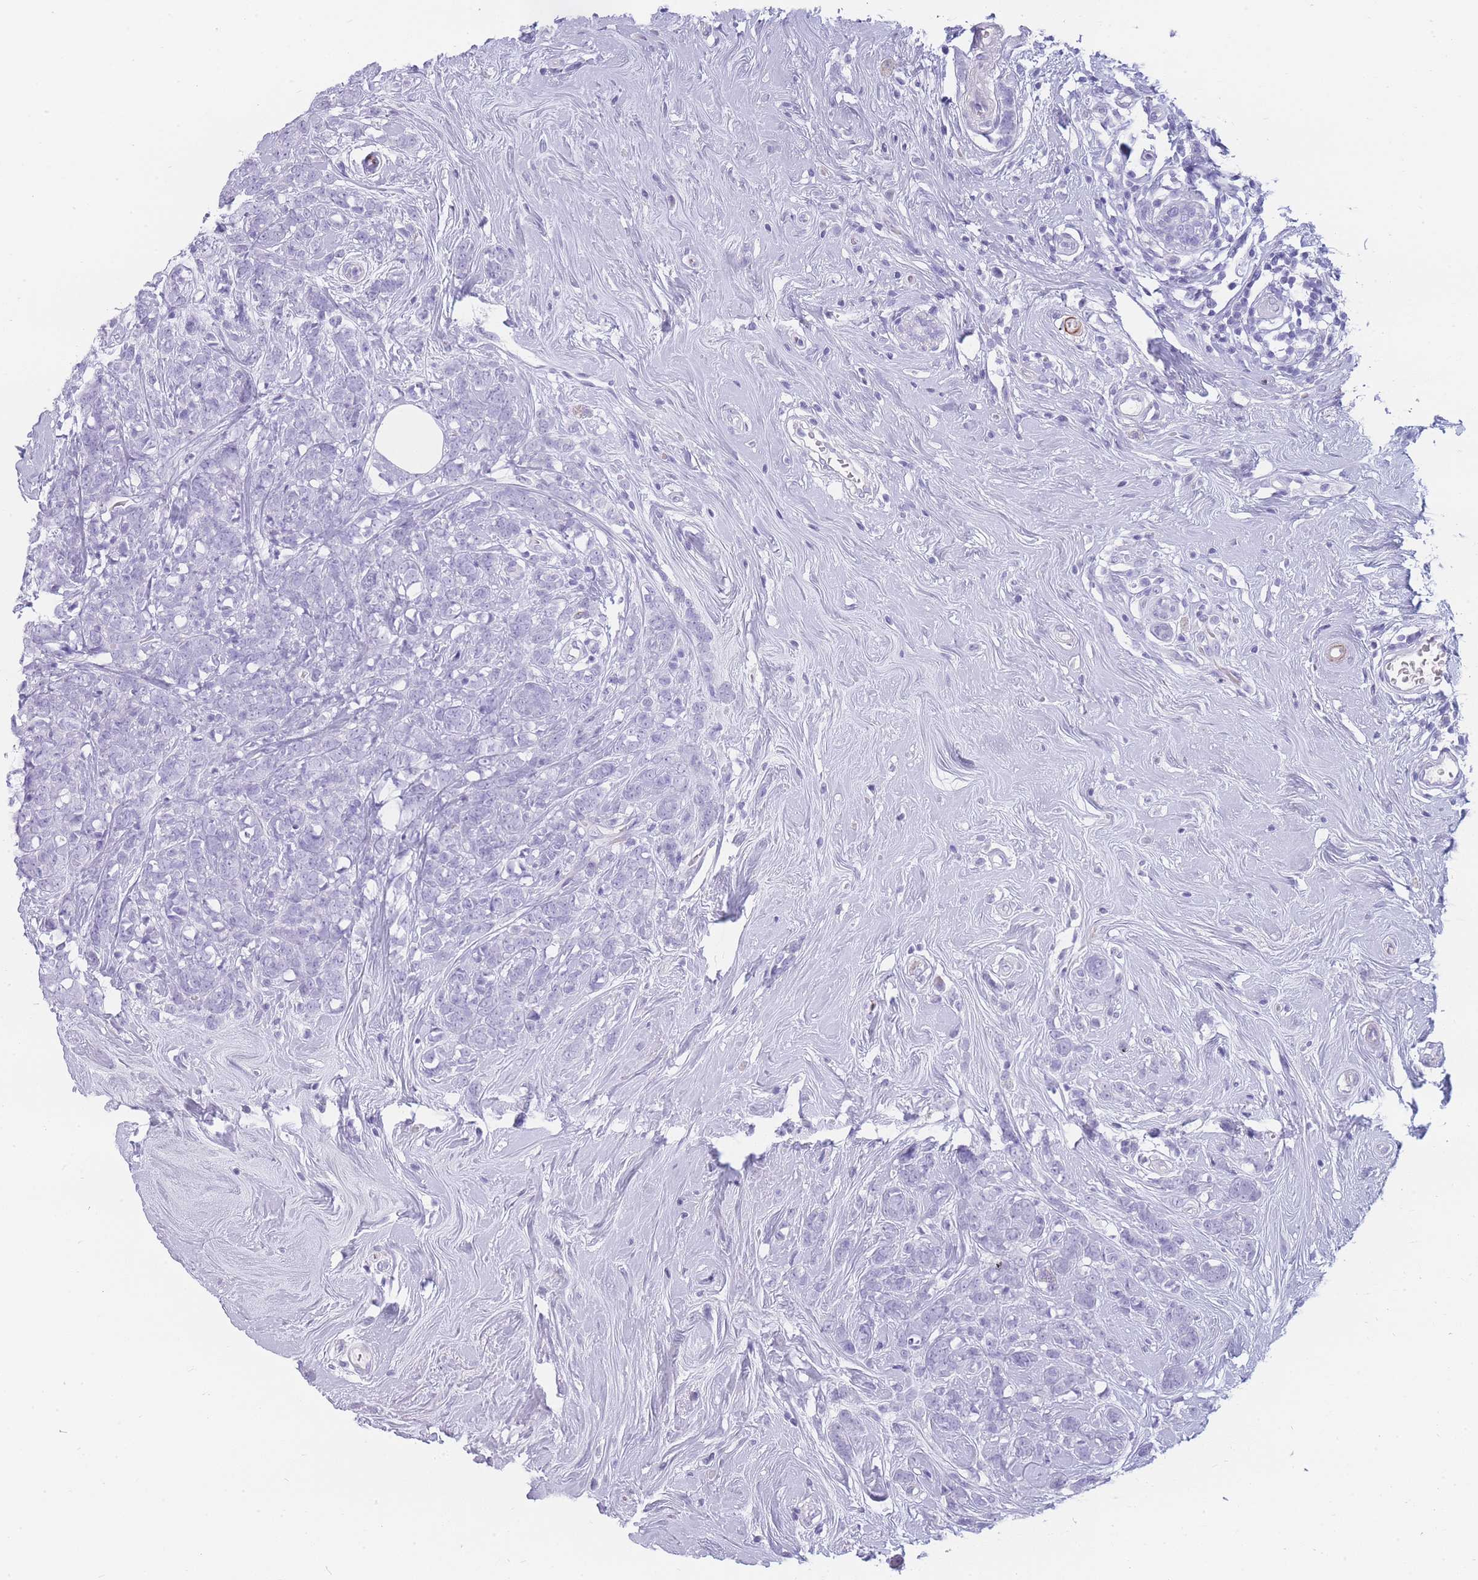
{"staining": {"intensity": "negative", "quantity": "none", "location": "none"}, "tissue": "breast cancer", "cell_type": "Tumor cells", "image_type": "cancer", "snomed": [{"axis": "morphology", "description": "Lobular carcinoma"}, {"axis": "topography", "description": "Breast"}], "caption": "The histopathology image shows no significant expression in tumor cells of breast lobular carcinoma. (IHC, brightfield microscopy, high magnification).", "gene": "UPK1A", "patient": {"sex": "female", "age": 58}}